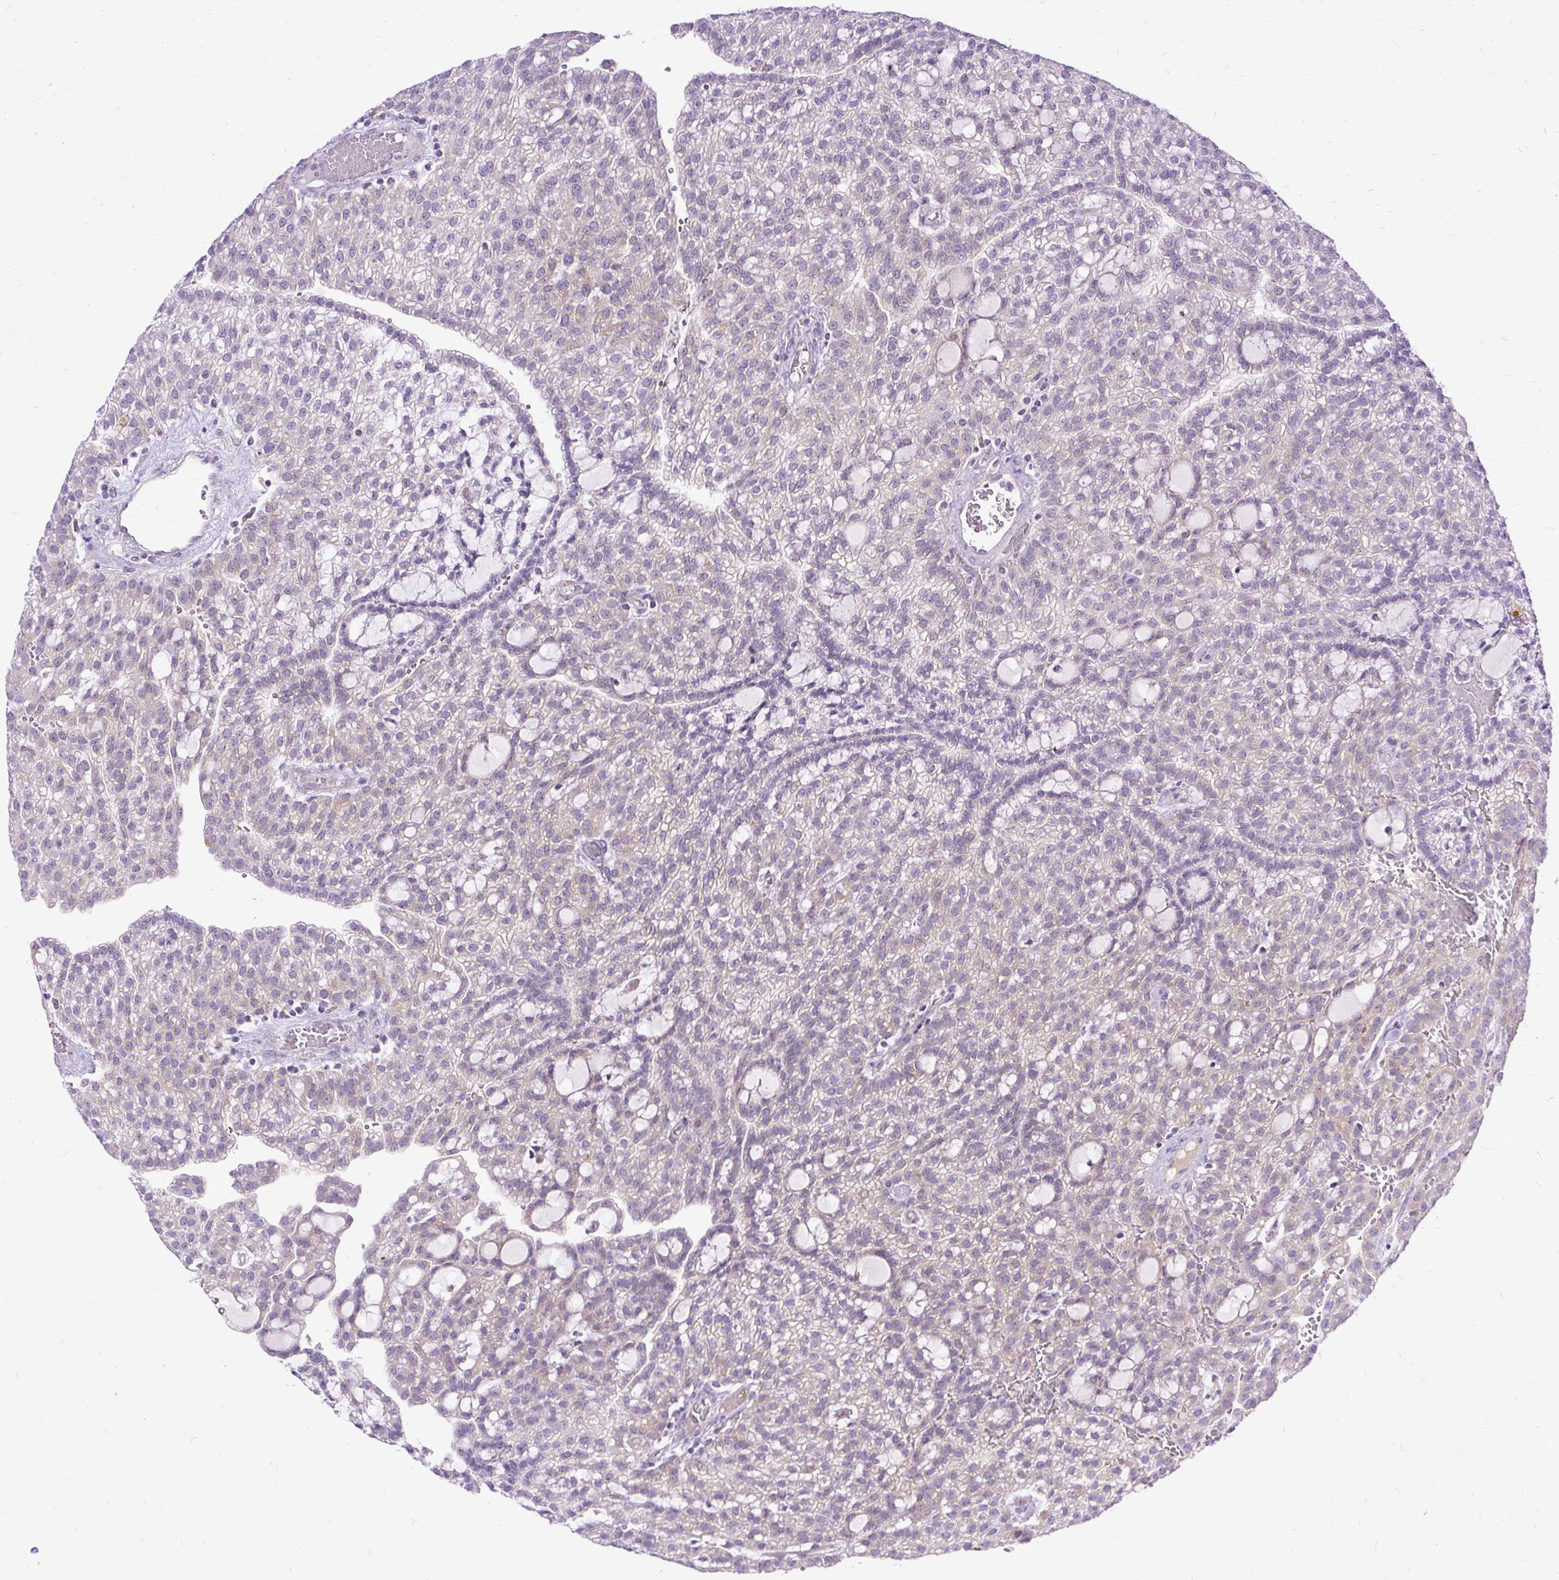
{"staining": {"intensity": "negative", "quantity": "none", "location": "none"}, "tissue": "renal cancer", "cell_type": "Tumor cells", "image_type": "cancer", "snomed": [{"axis": "morphology", "description": "Adenocarcinoma, NOS"}, {"axis": "topography", "description": "Kidney"}], "caption": "This is an IHC photomicrograph of renal cancer. There is no positivity in tumor cells.", "gene": "AMFR", "patient": {"sex": "male", "age": 63}}